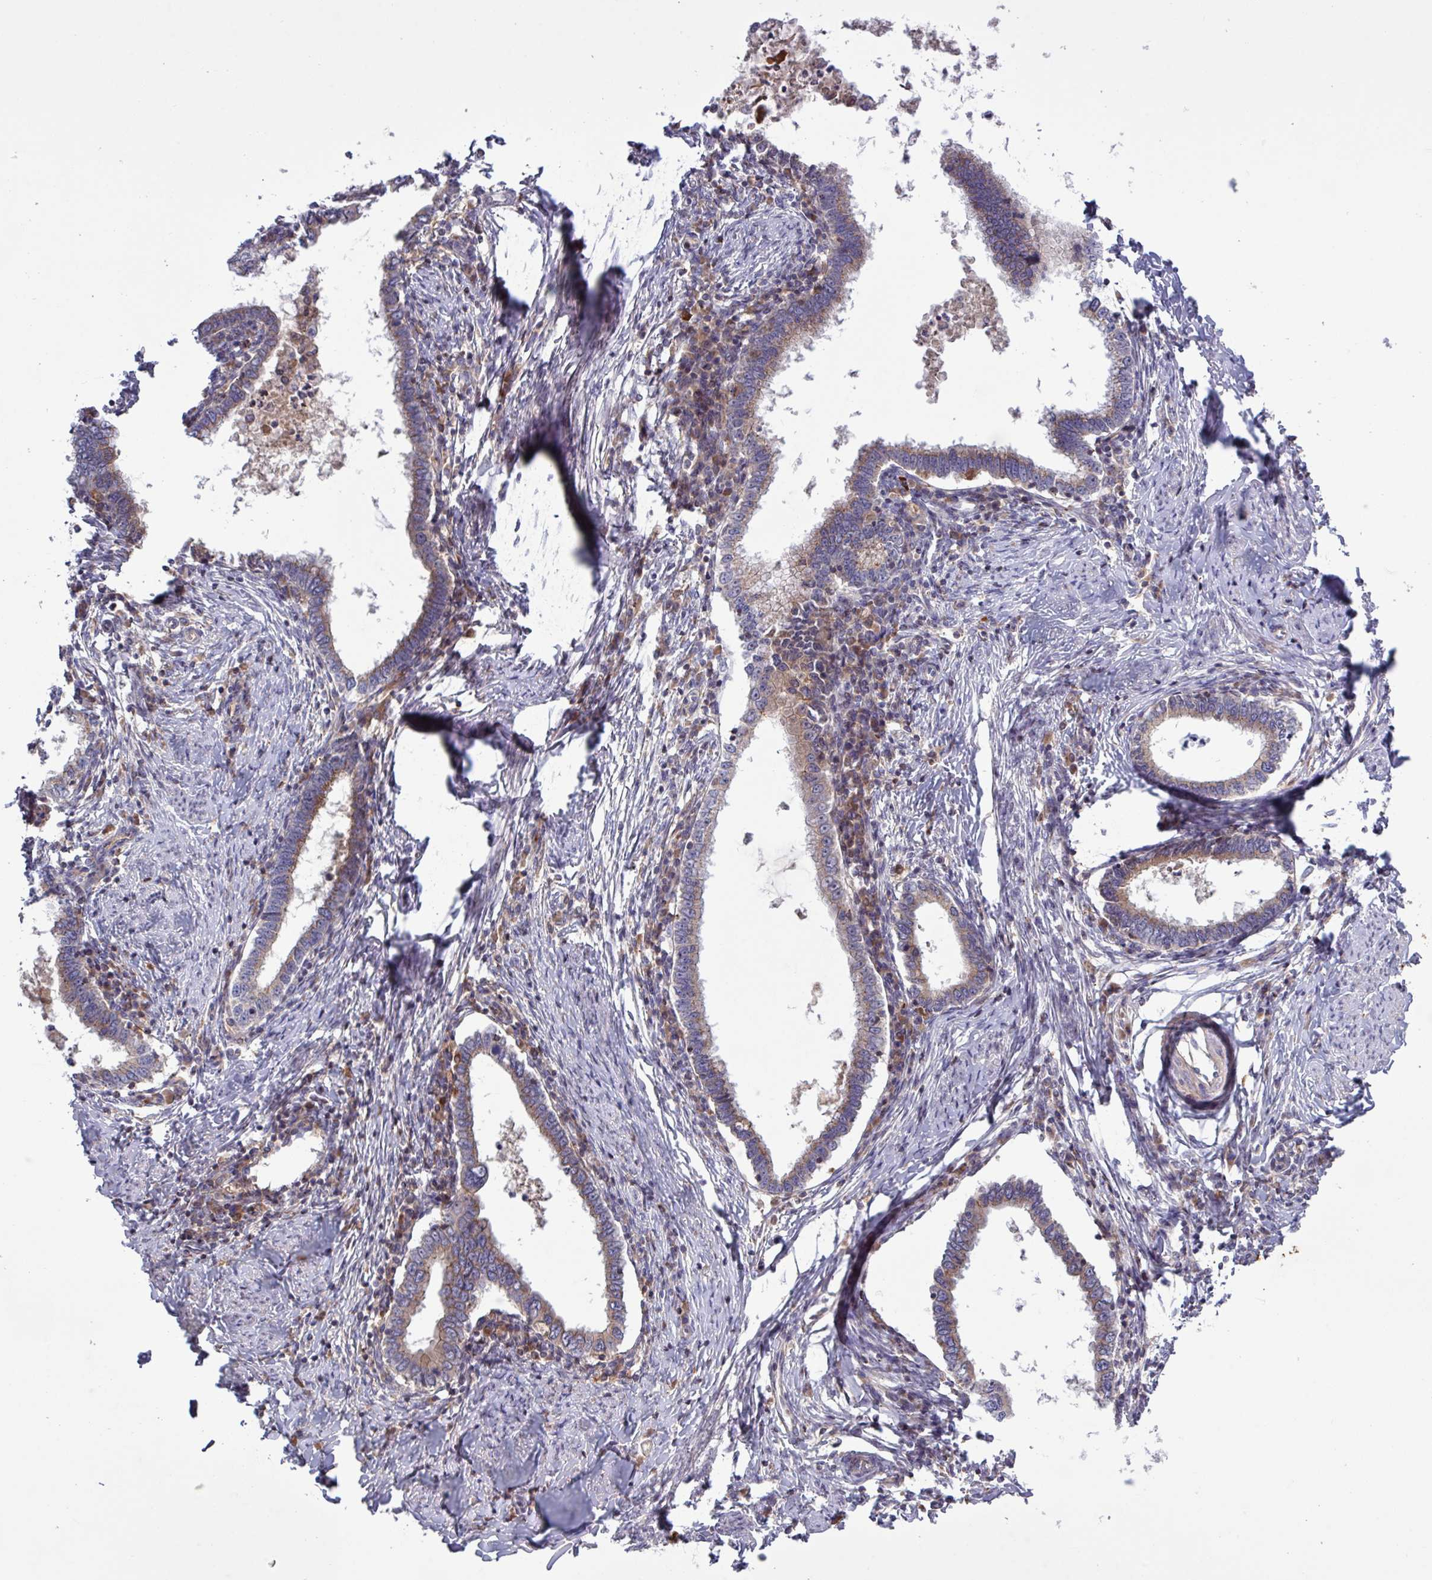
{"staining": {"intensity": "weak", "quantity": ">75%", "location": "cytoplasmic/membranous"}, "tissue": "cervical cancer", "cell_type": "Tumor cells", "image_type": "cancer", "snomed": [{"axis": "morphology", "description": "Adenocarcinoma, NOS"}, {"axis": "topography", "description": "Cervix"}], "caption": "This is a micrograph of immunohistochemistry (IHC) staining of cervical cancer, which shows weak positivity in the cytoplasmic/membranous of tumor cells.", "gene": "TNFSF12", "patient": {"sex": "female", "age": 36}}